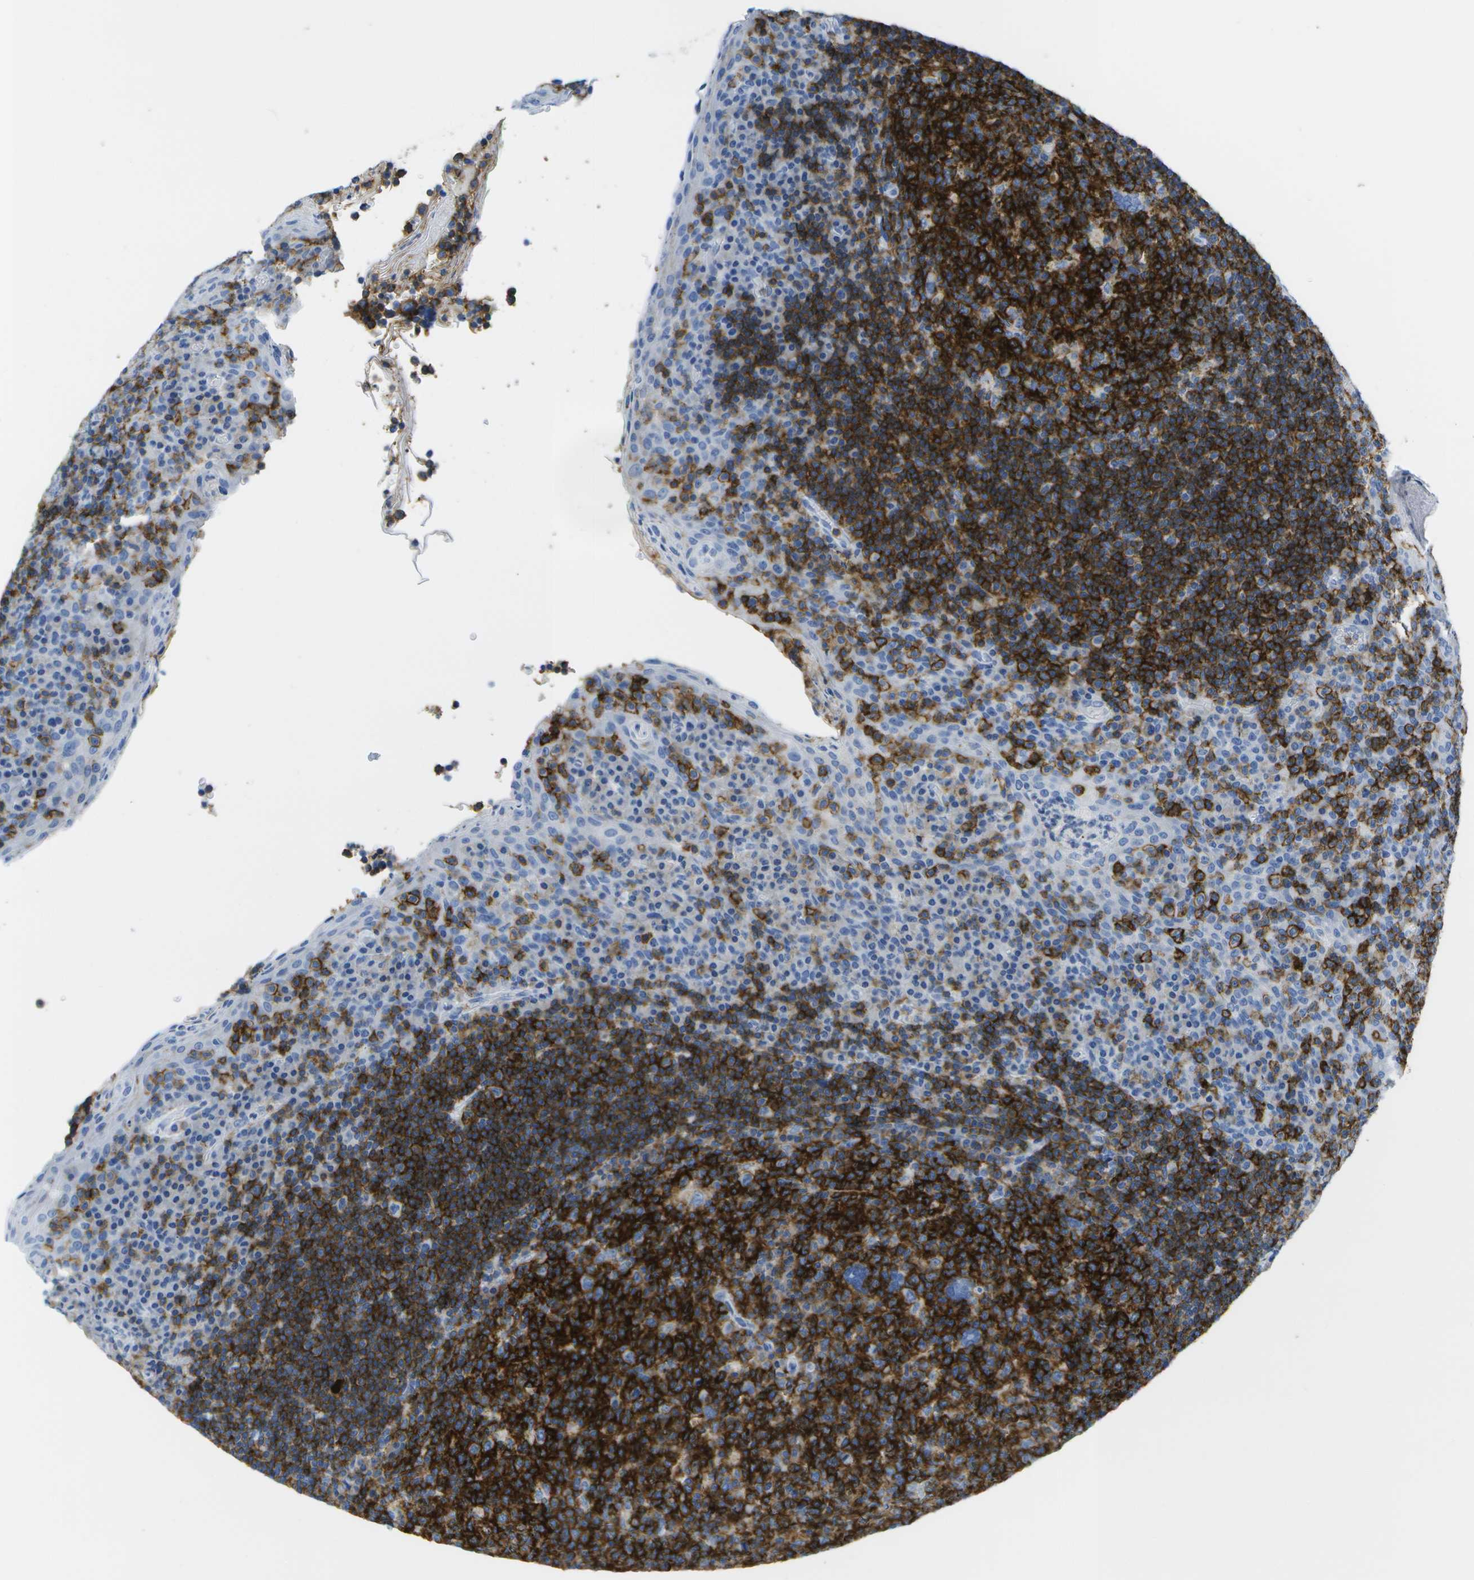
{"staining": {"intensity": "strong", "quantity": ">75%", "location": "cytoplasmic/membranous"}, "tissue": "tonsil", "cell_type": "Germinal center cells", "image_type": "normal", "snomed": [{"axis": "morphology", "description": "Normal tissue, NOS"}, {"axis": "topography", "description": "Tonsil"}], "caption": "The micrograph exhibits a brown stain indicating the presence of a protein in the cytoplasmic/membranous of germinal center cells in tonsil. The staining is performed using DAB (3,3'-diaminobenzidine) brown chromogen to label protein expression. The nuclei are counter-stained blue using hematoxylin.", "gene": "MS4A1", "patient": {"sex": "male", "age": 17}}